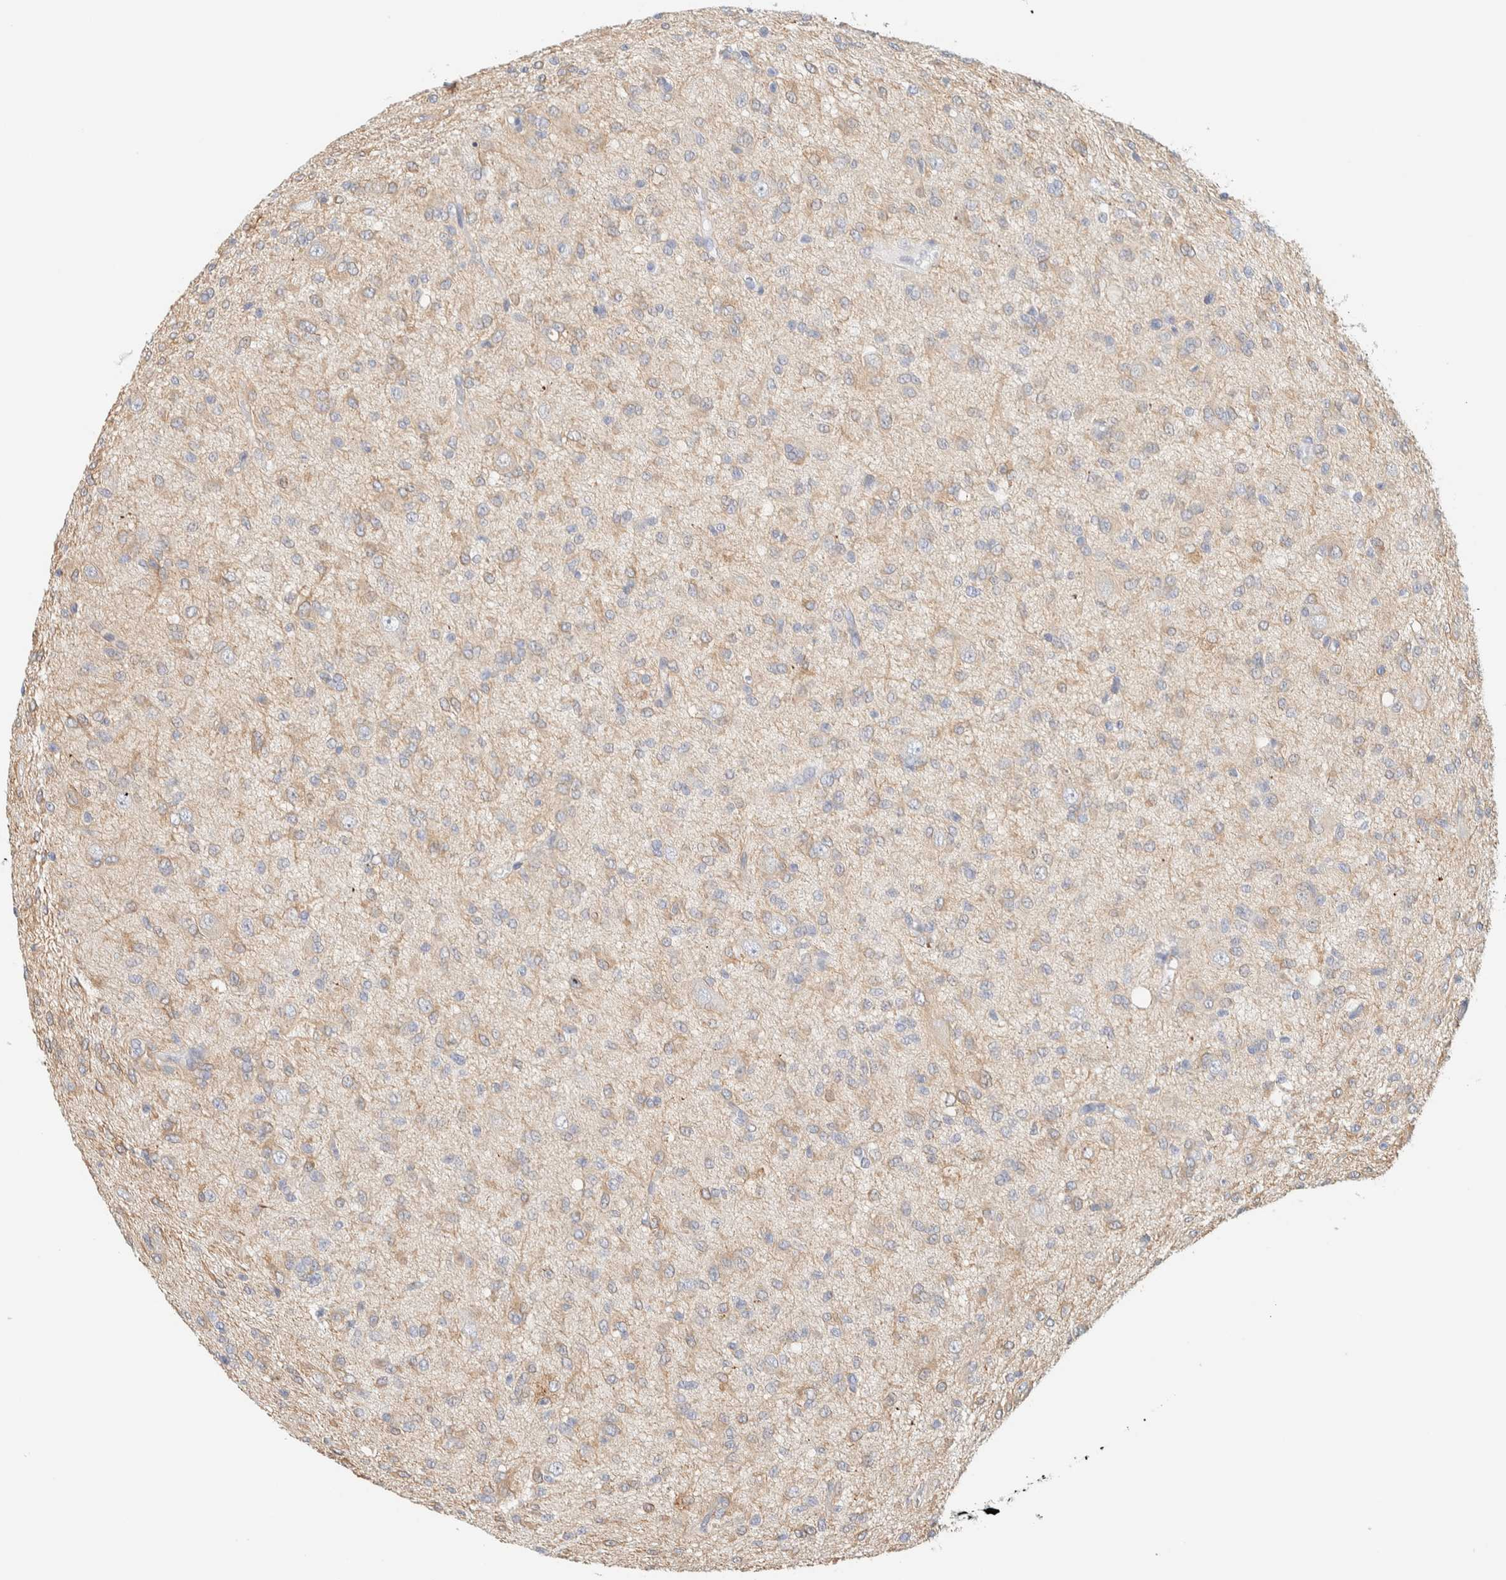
{"staining": {"intensity": "negative", "quantity": "none", "location": "none"}, "tissue": "glioma", "cell_type": "Tumor cells", "image_type": "cancer", "snomed": [{"axis": "morphology", "description": "Glioma, malignant, High grade"}, {"axis": "topography", "description": "Brain"}], "caption": "Glioma was stained to show a protein in brown. There is no significant positivity in tumor cells. (DAB immunohistochemistry (IHC), high magnification).", "gene": "AFMID", "patient": {"sex": "female", "age": 59}}